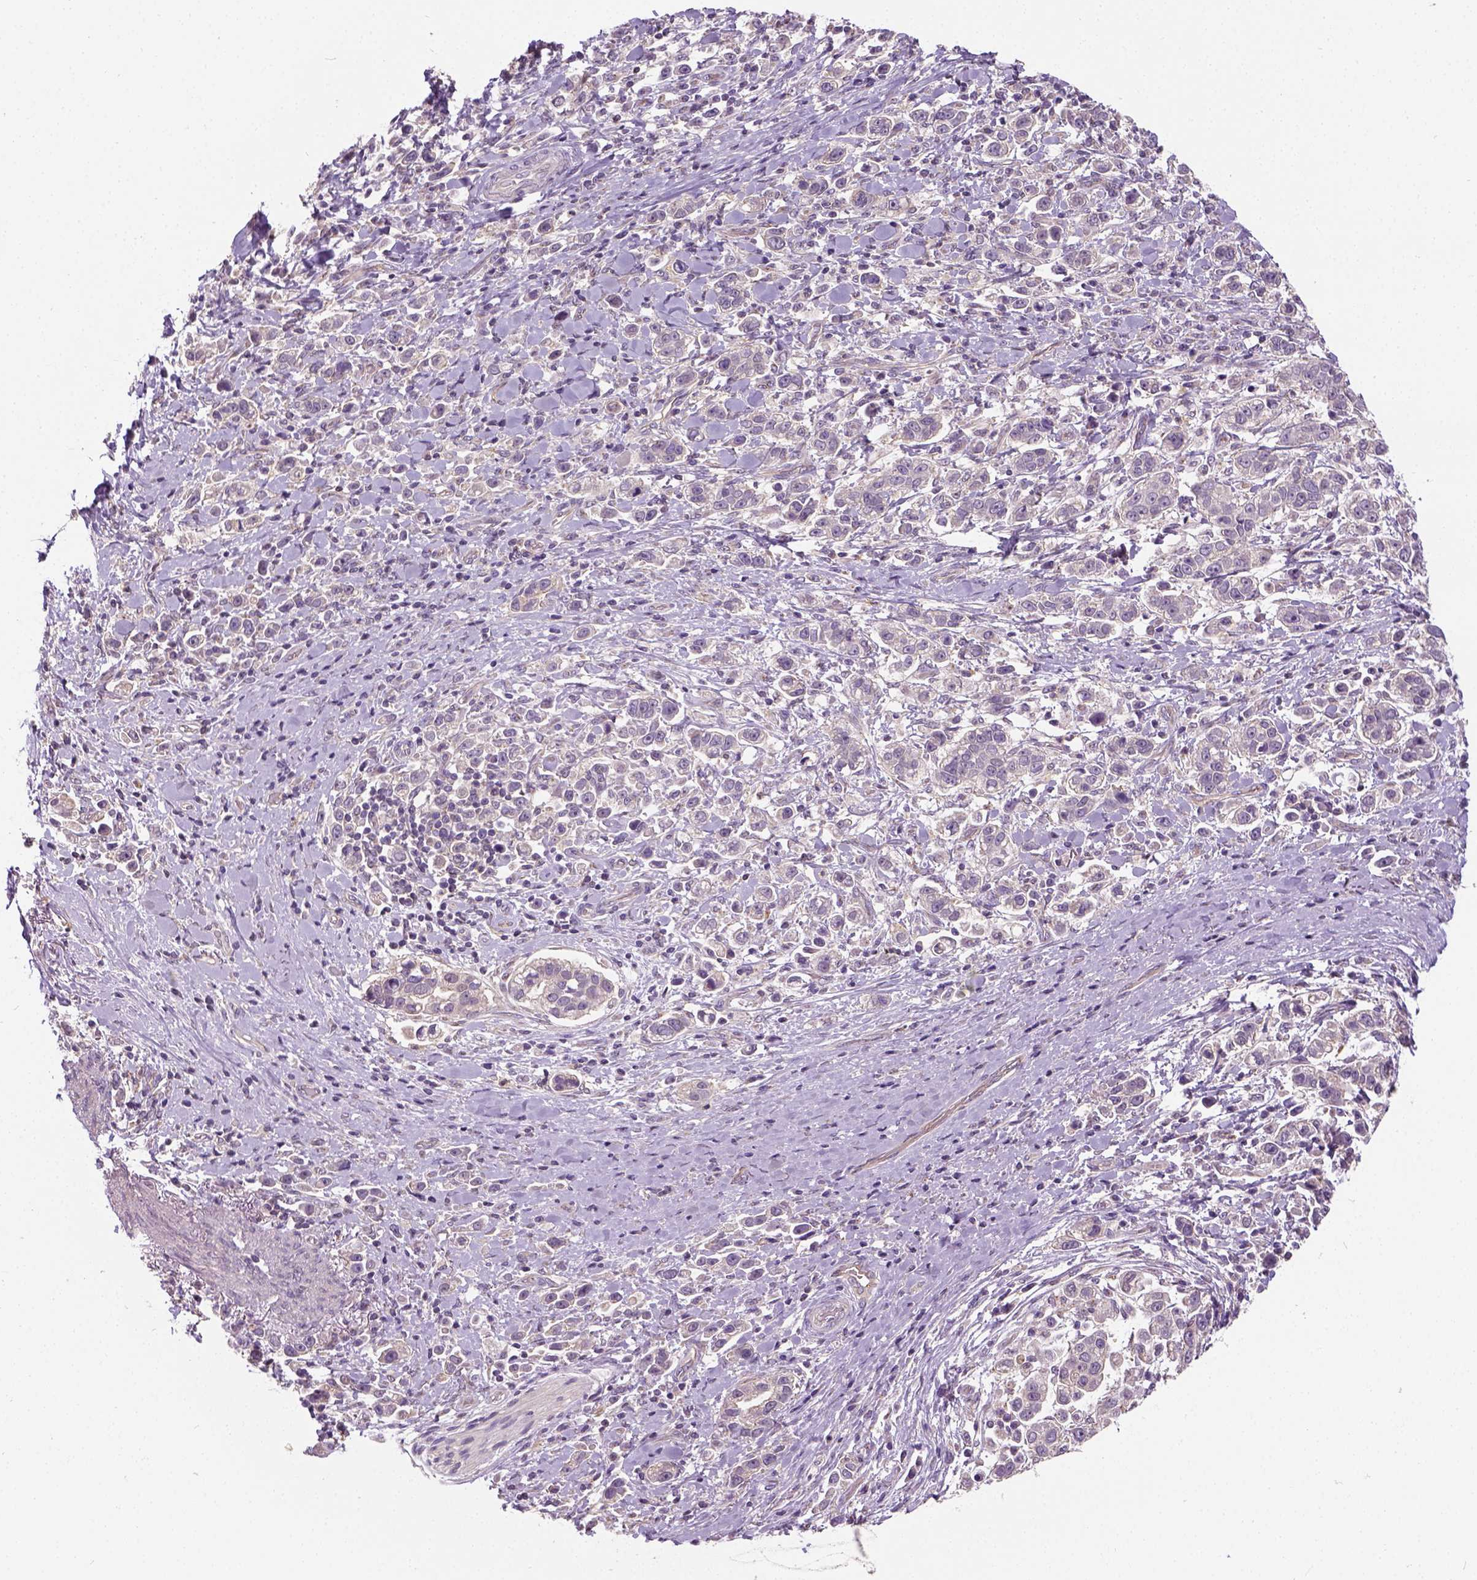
{"staining": {"intensity": "weak", "quantity": "25%-75%", "location": "cytoplasmic/membranous"}, "tissue": "stomach cancer", "cell_type": "Tumor cells", "image_type": "cancer", "snomed": [{"axis": "morphology", "description": "Adenocarcinoma, NOS"}, {"axis": "topography", "description": "Stomach"}], "caption": "Immunohistochemical staining of human stomach cancer shows low levels of weak cytoplasmic/membranous protein staining in approximately 25%-75% of tumor cells.", "gene": "CRACR2A", "patient": {"sex": "male", "age": 93}}